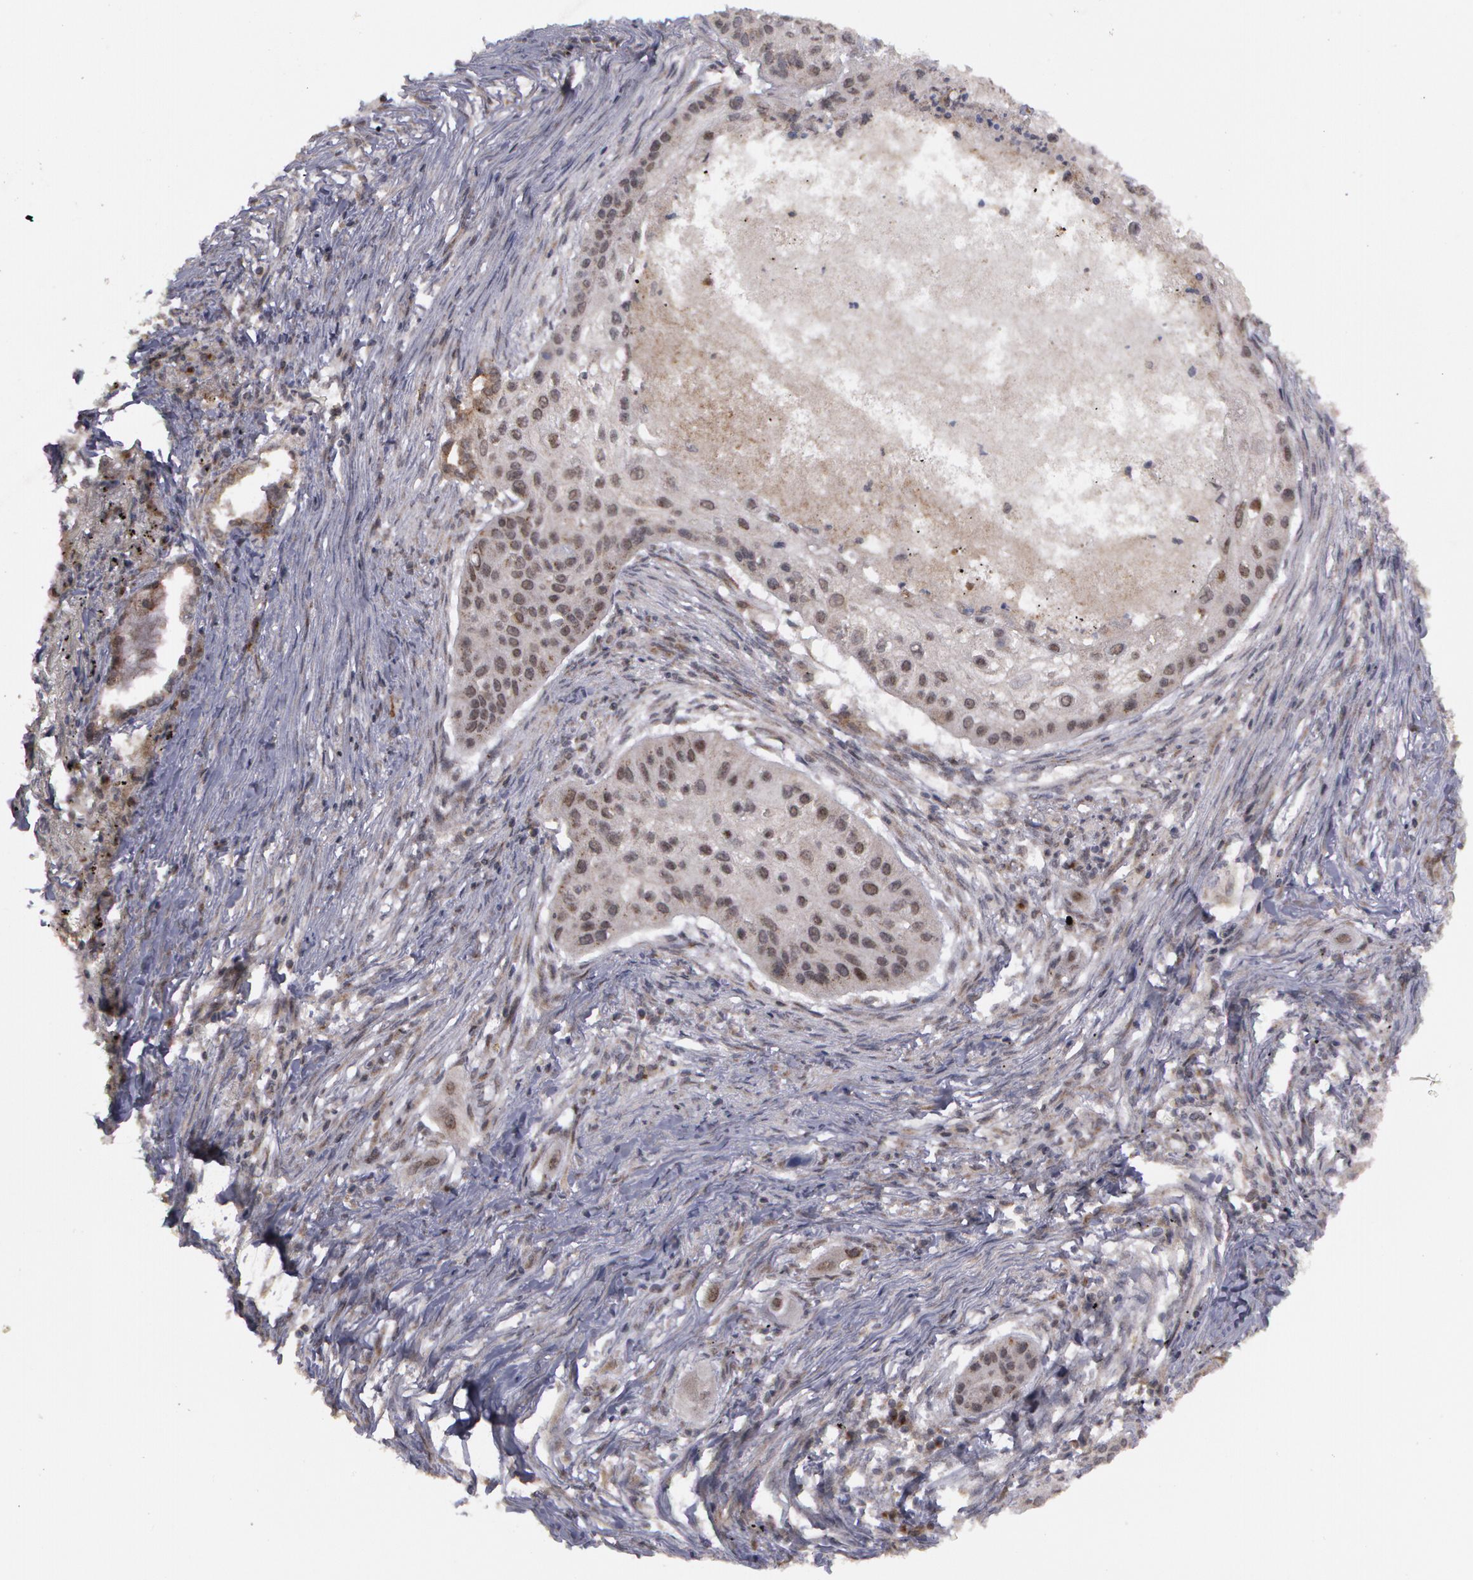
{"staining": {"intensity": "weak", "quantity": "<25%", "location": "nuclear"}, "tissue": "lung cancer", "cell_type": "Tumor cells", "image_type": "cancer", "snomed": [{"axis": "morphology", "description": "Squamous cell carcinoma, NOS"}, {"axis": "topography", "description": "Lung"}], "caption": "Protein analysis of lung cancer displays no significant expression in tumor cells.", "gene": "STX5", "patient": {"sex": "male", "age": 71}}